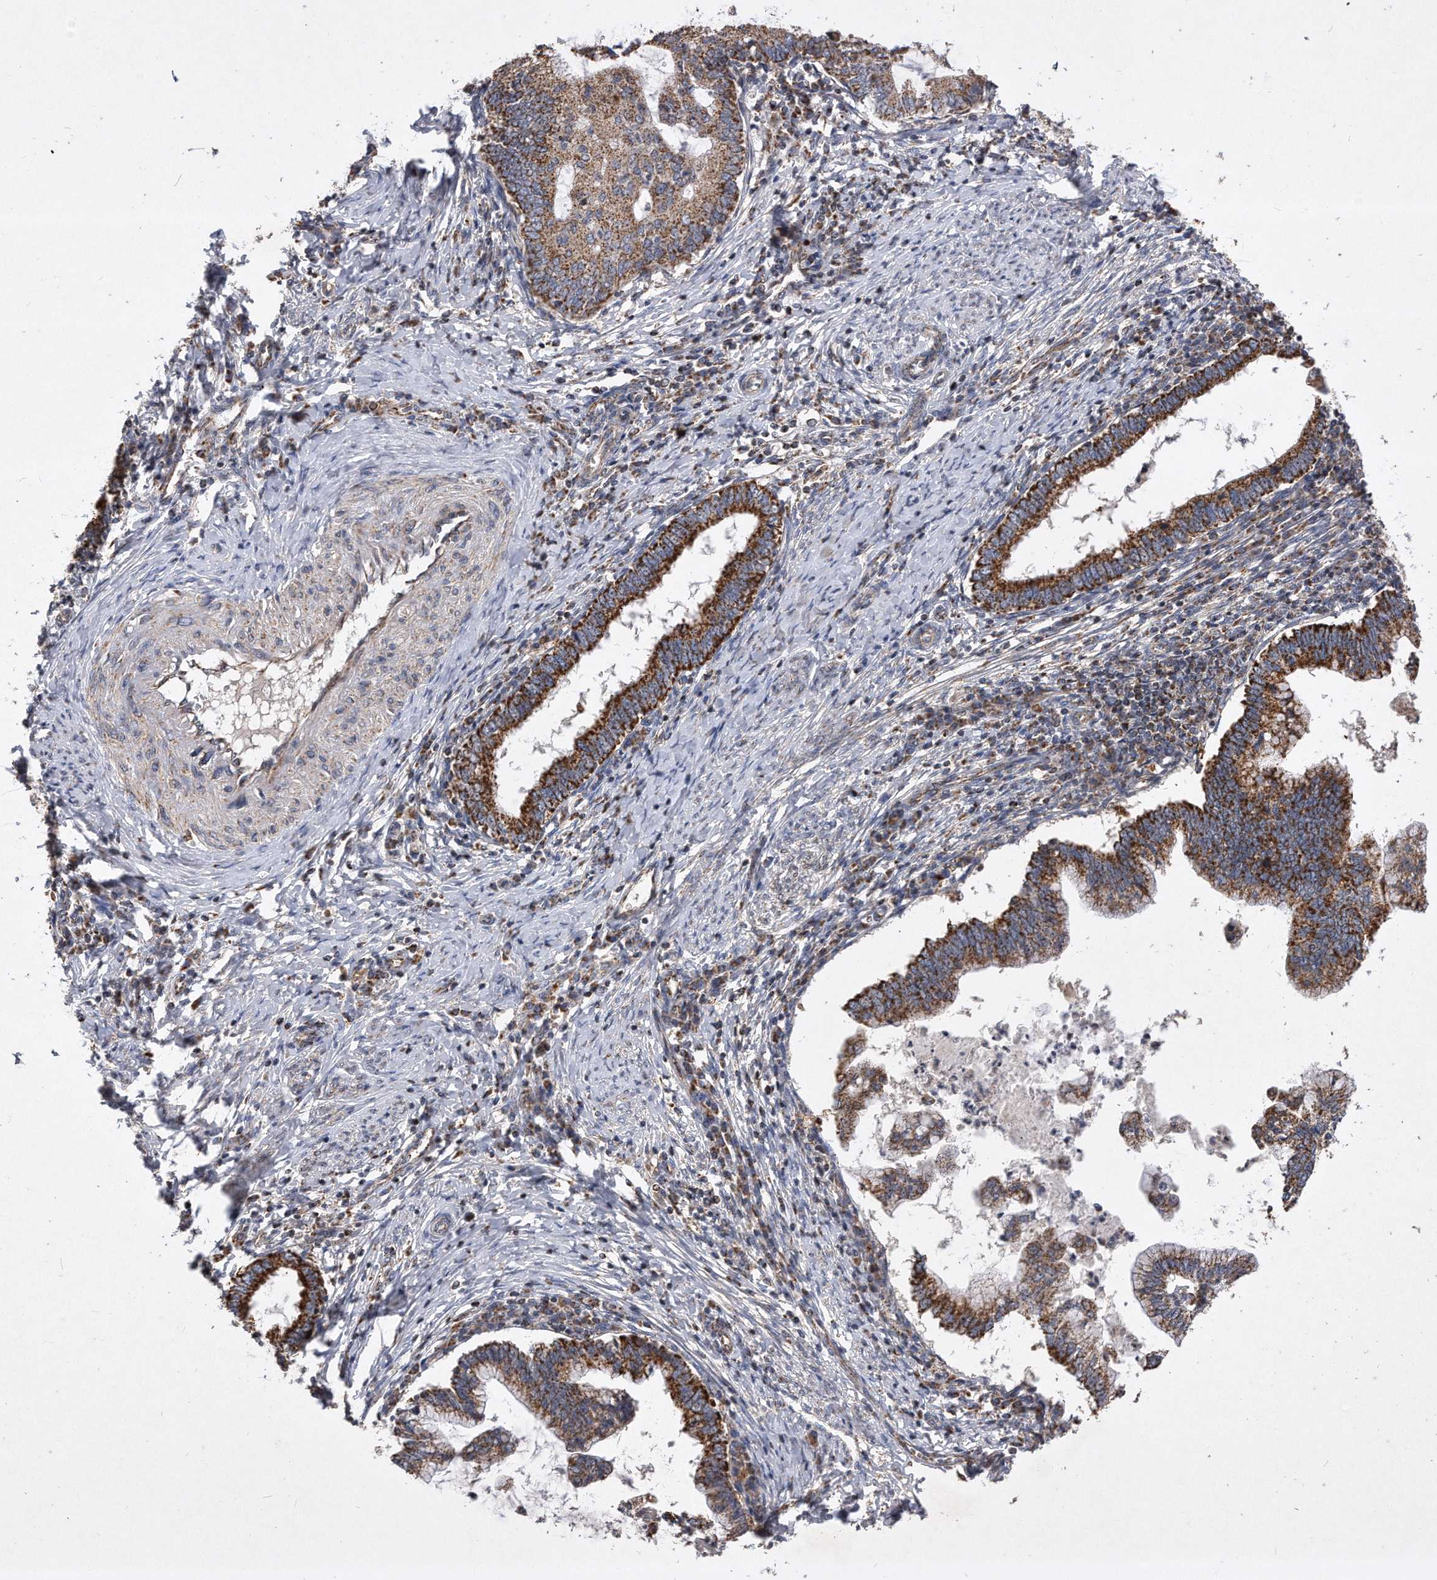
{"staining": {"intensity": "strong", "quantity": ">75%", "location": "cytoplasmic/membranous"}, "tissue": "cervical cancer", "cell_type": "Tumor cells", "image_type": "cancer", "snomed": [{"axis": "morphology", "description": "Adenocarcinoma, NOS"}, {"axis": "topography", "description": "Cervix"}], "caption": "Cervical cancer (adenocarcinoma) stained for a protein shows strong cytoplasmic/membranous positivity in tumor cells.", "gene": "PPP5C", "patient": {"sex": "female", "age": 36}}